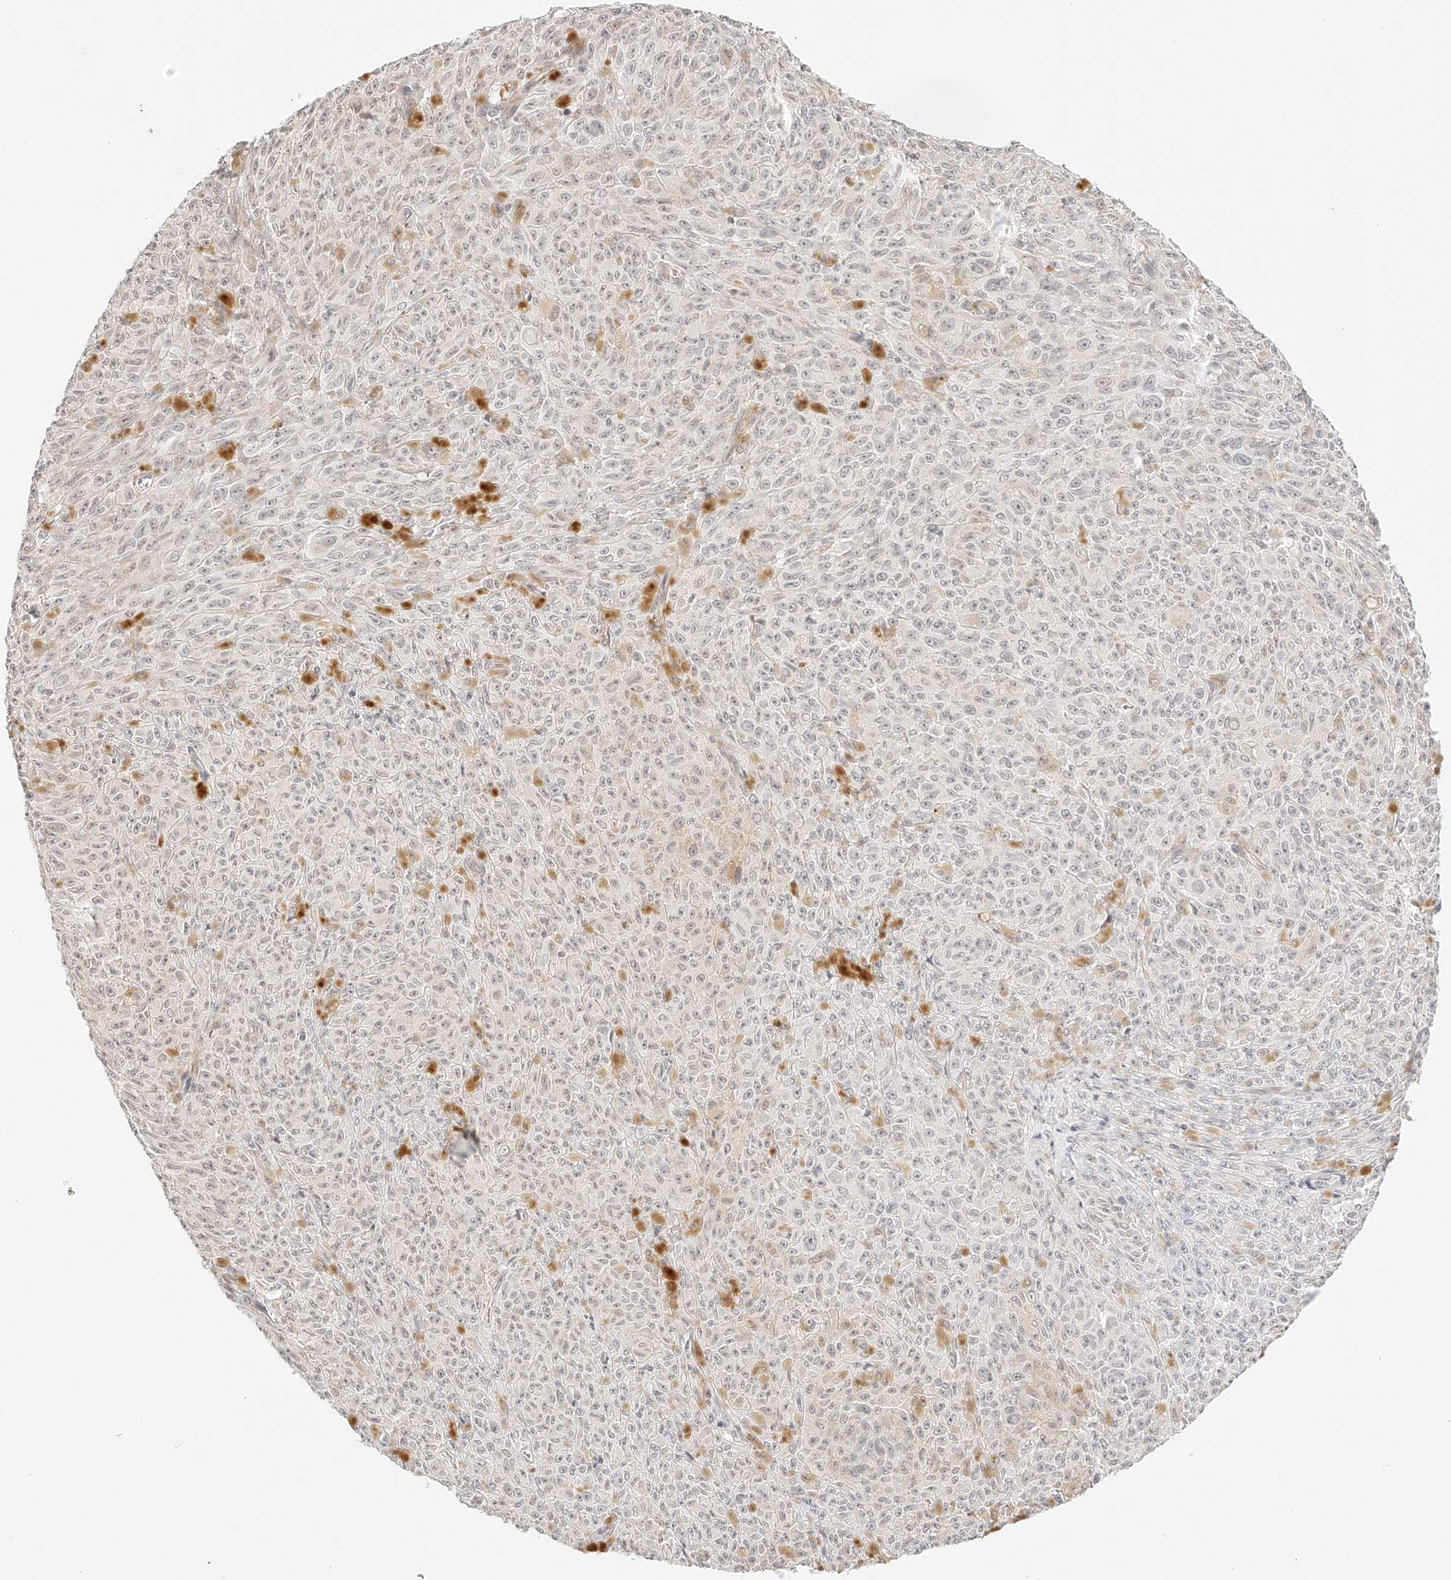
{"staining": {"intensity": "negative", "quantity": "none", "location": "none"}, "tissue": "melanoma", "cell_type": "Tumor cells", "image_type": "cancer", "snomed": [{"axis": "morphology", "description": "Malignant melanoma, NOS"}, {"axis": "topography", "description": "Skin"}], "caption": "This is an immunohistochemistry (IHC) histopathology image of human malignant melanoma. There is no expression in tumor cells.", "gene": "ZFP69", "patient": {"sex": "female", "age": 82}}